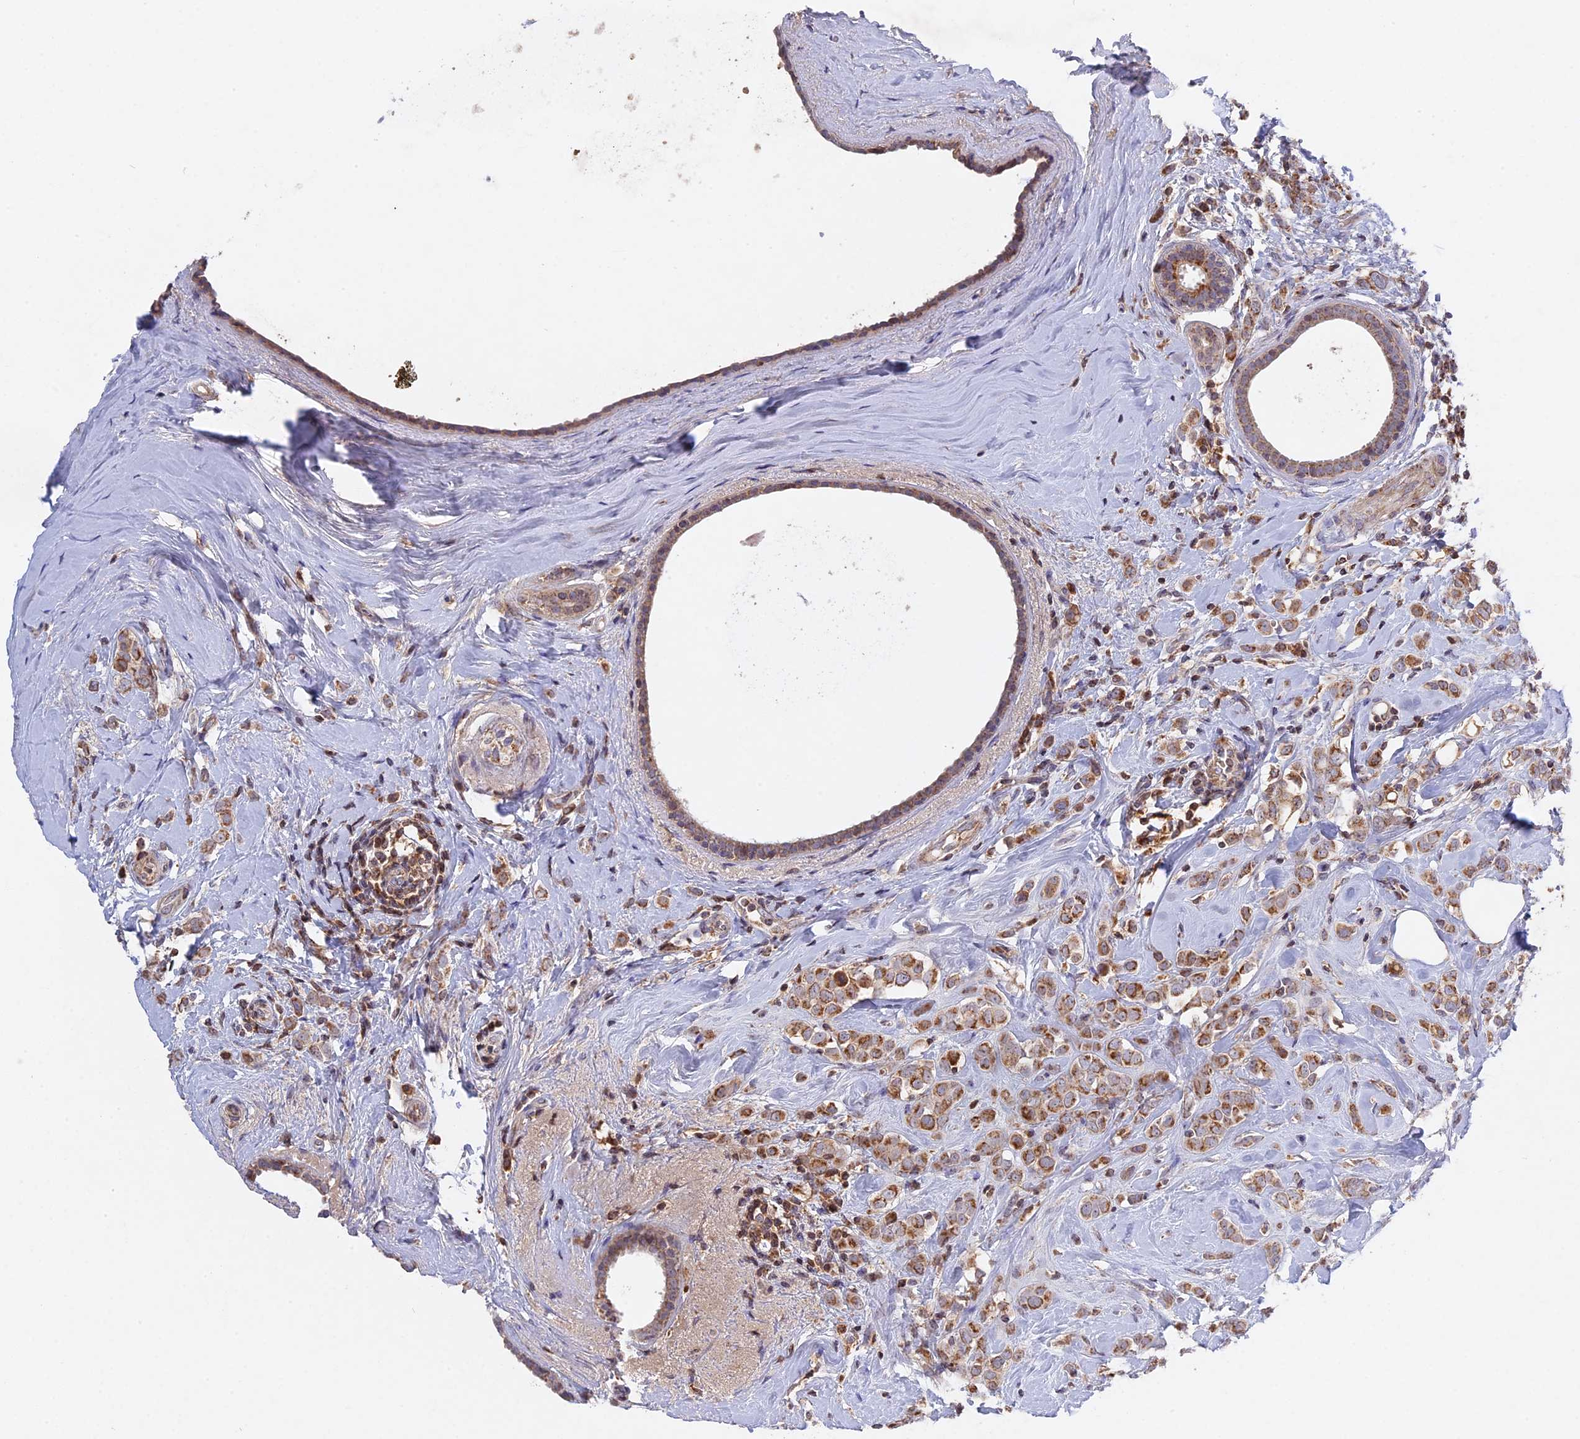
{"staining": {"intensity": "moderate", "quantity": ">75%", "location": "cytoplasmic/membranous"}, "tissue": "breast cancer", "cell_type": "Tumor cells", "image_type": "cancer", "snomed": [{"axis": "morphology", "description": "Lobular carcinoma"}, {"axis": "topography", "description": "Breast"}], "caption": "Immunohistochemical staining of breast lobular carcinoma exhibits moderate cytoplasmic/membranous protein expression in approximately >75% of tumor cells. (IHC, brightfield microscopy, high magnification).", "gene": "MPV17L", "patient": {"sex": "female", "age": 47}}